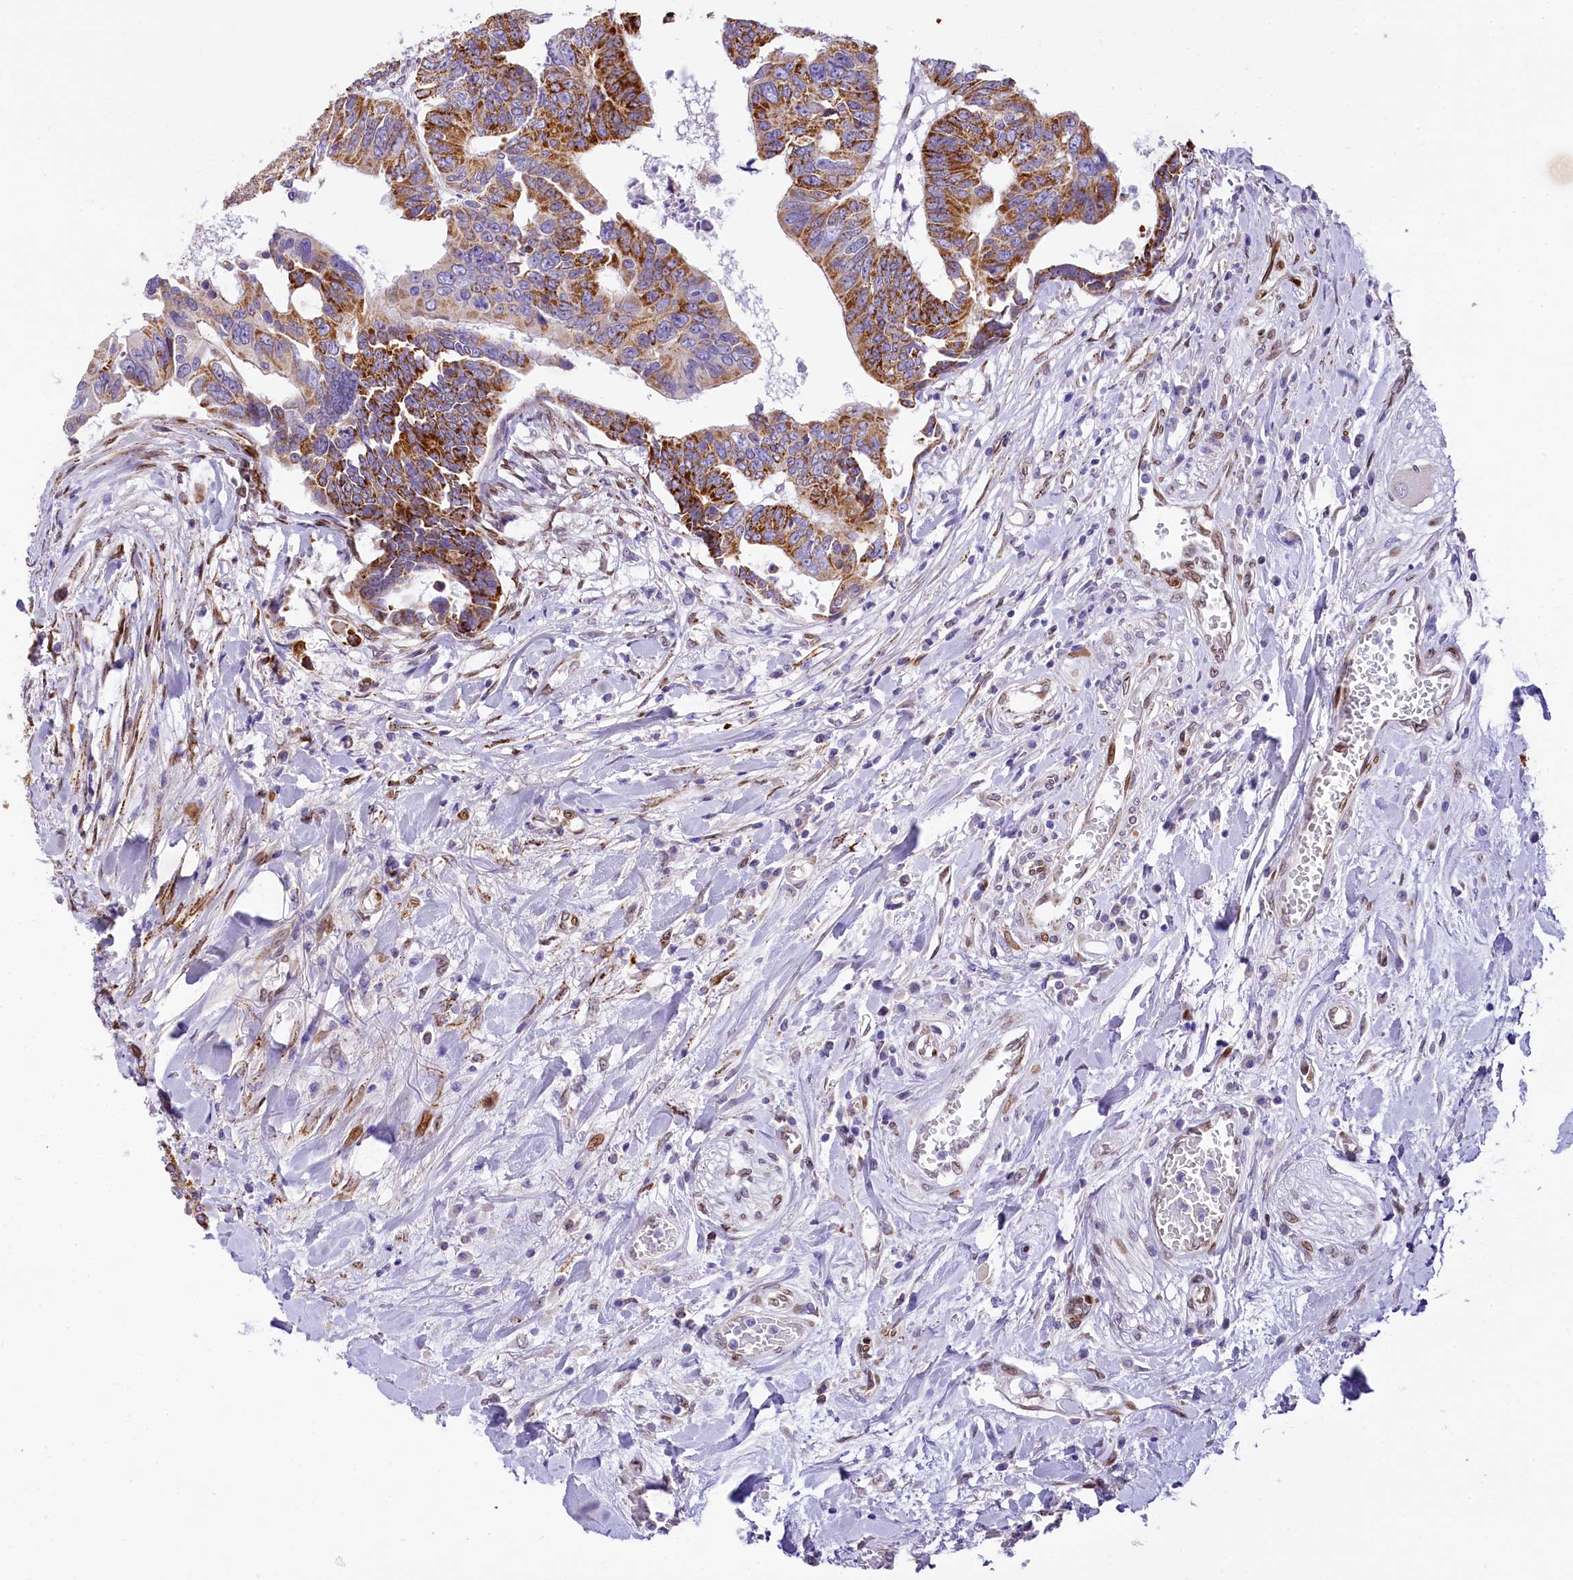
{"staining": {"intensity": "moderate", "quantity": ">75%", "location": "cytoplasmic/membranous"}, "tissue": "colorectal cancer", "cell_type": "Tumor cells", "image_type": "cancer", "snomed": [{"axis": "morphology", "description": "Adenocarcinoma, NOS"}, {"axis": "topography", "description": "Rectum"}], "caption": "This image exhibits immunohistochemistry (IHC) staining of human colorectal cancer (adenocarcinoma), with medium moderate cytoplasmic/membranous positivity in about >75% of tumor cells.", "gene": "PPIP5K2", "patient": {"sex": "female", "age": 65}}